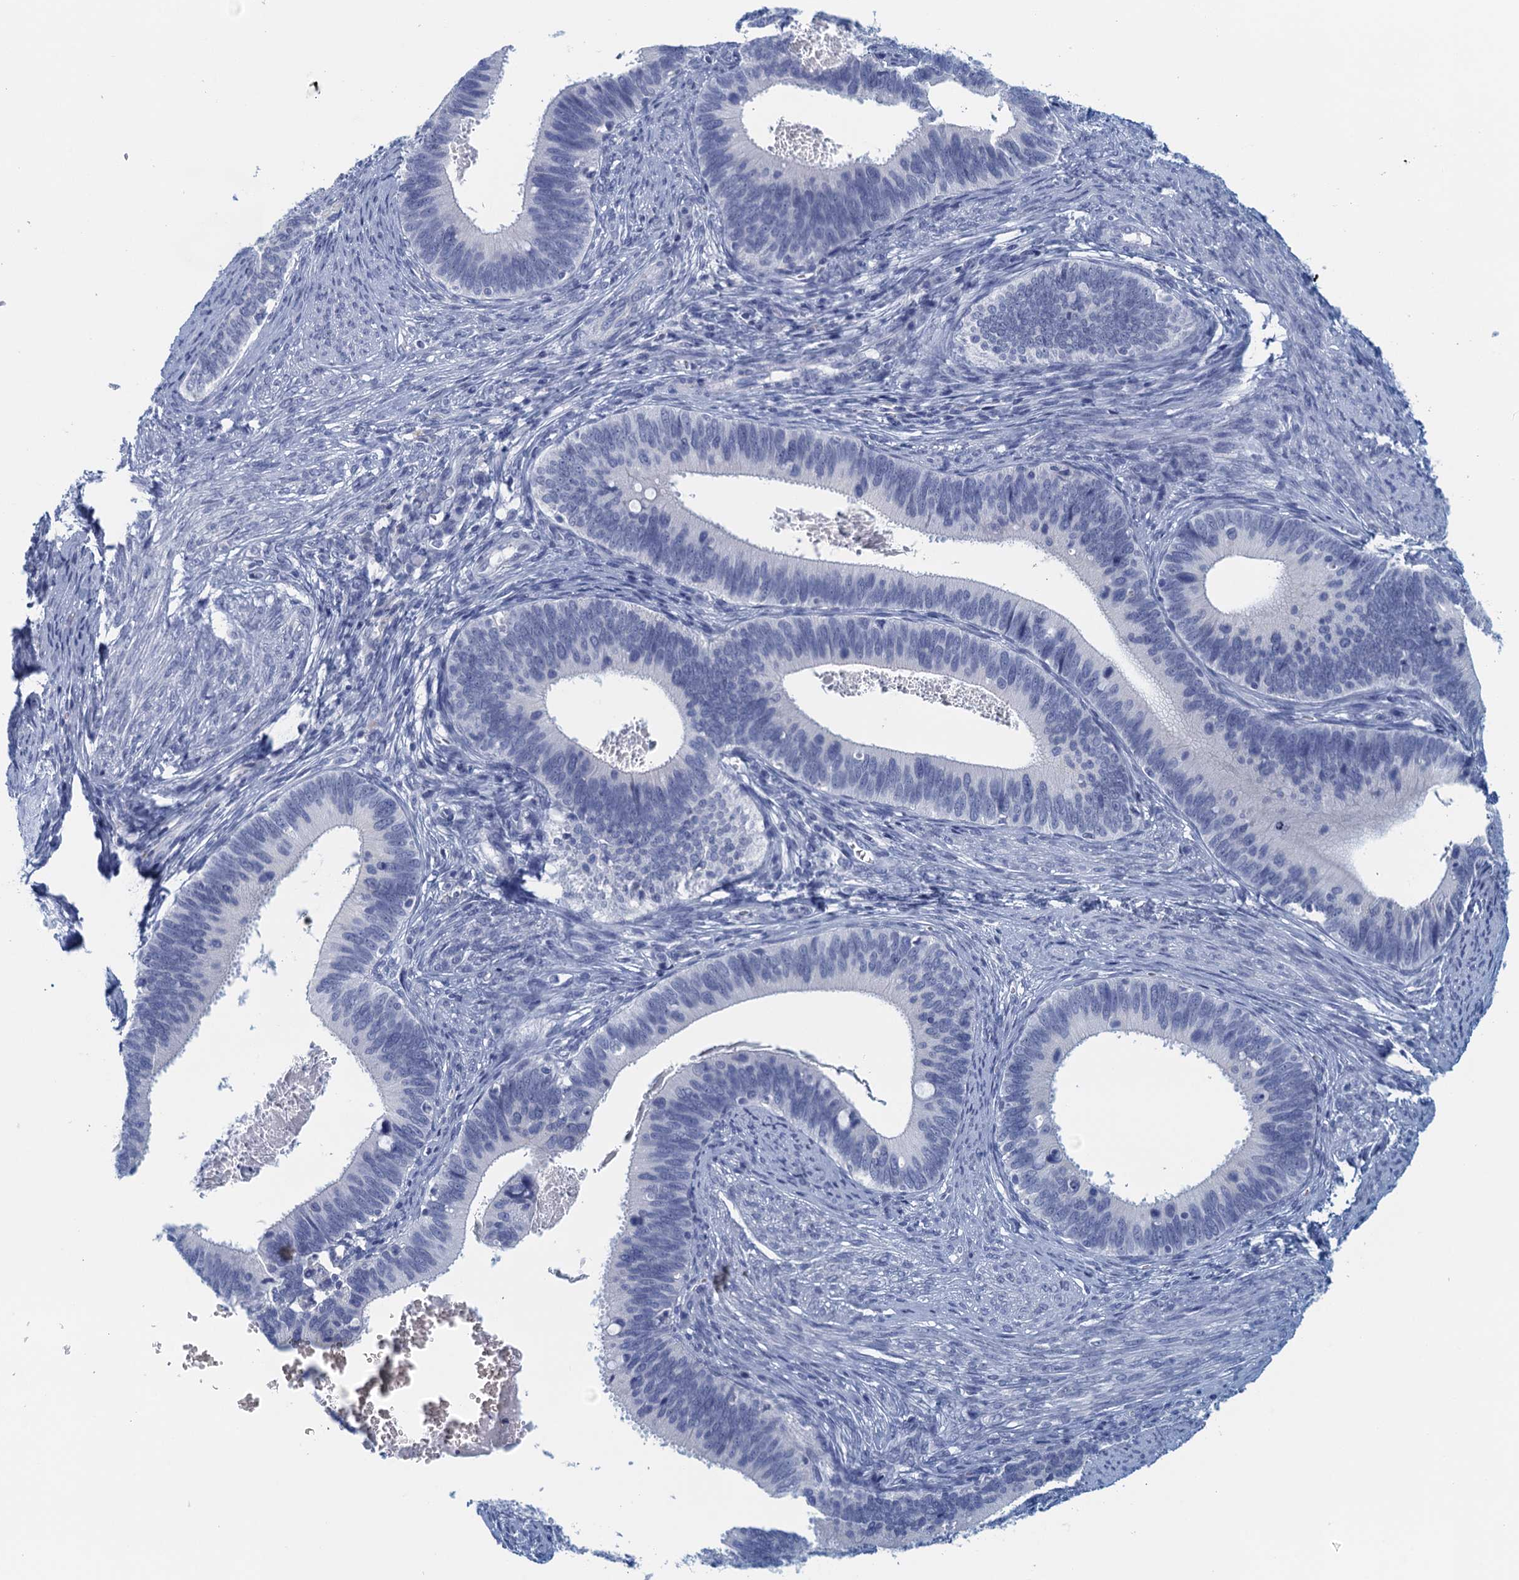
{"staining": {"intensity": "negative", "quantity": "none", "location": "none"}, "tissue": "cervical cancer", "cell_type": "Tumor cells", "image_type": "cancer", "snomed": [{"axis": "morphology", "description": "Adenocarcinoma, NOS"}, {"axis": "topography", "description": "Cervix"}], "caption": "Human cervical adenocarcinoma stained for a protein using immunohistochemistry (IHC) reveals no expression in tumor cells.", "gene": "CYP51A1", "patient": {"sex": "female", "age": 42}}